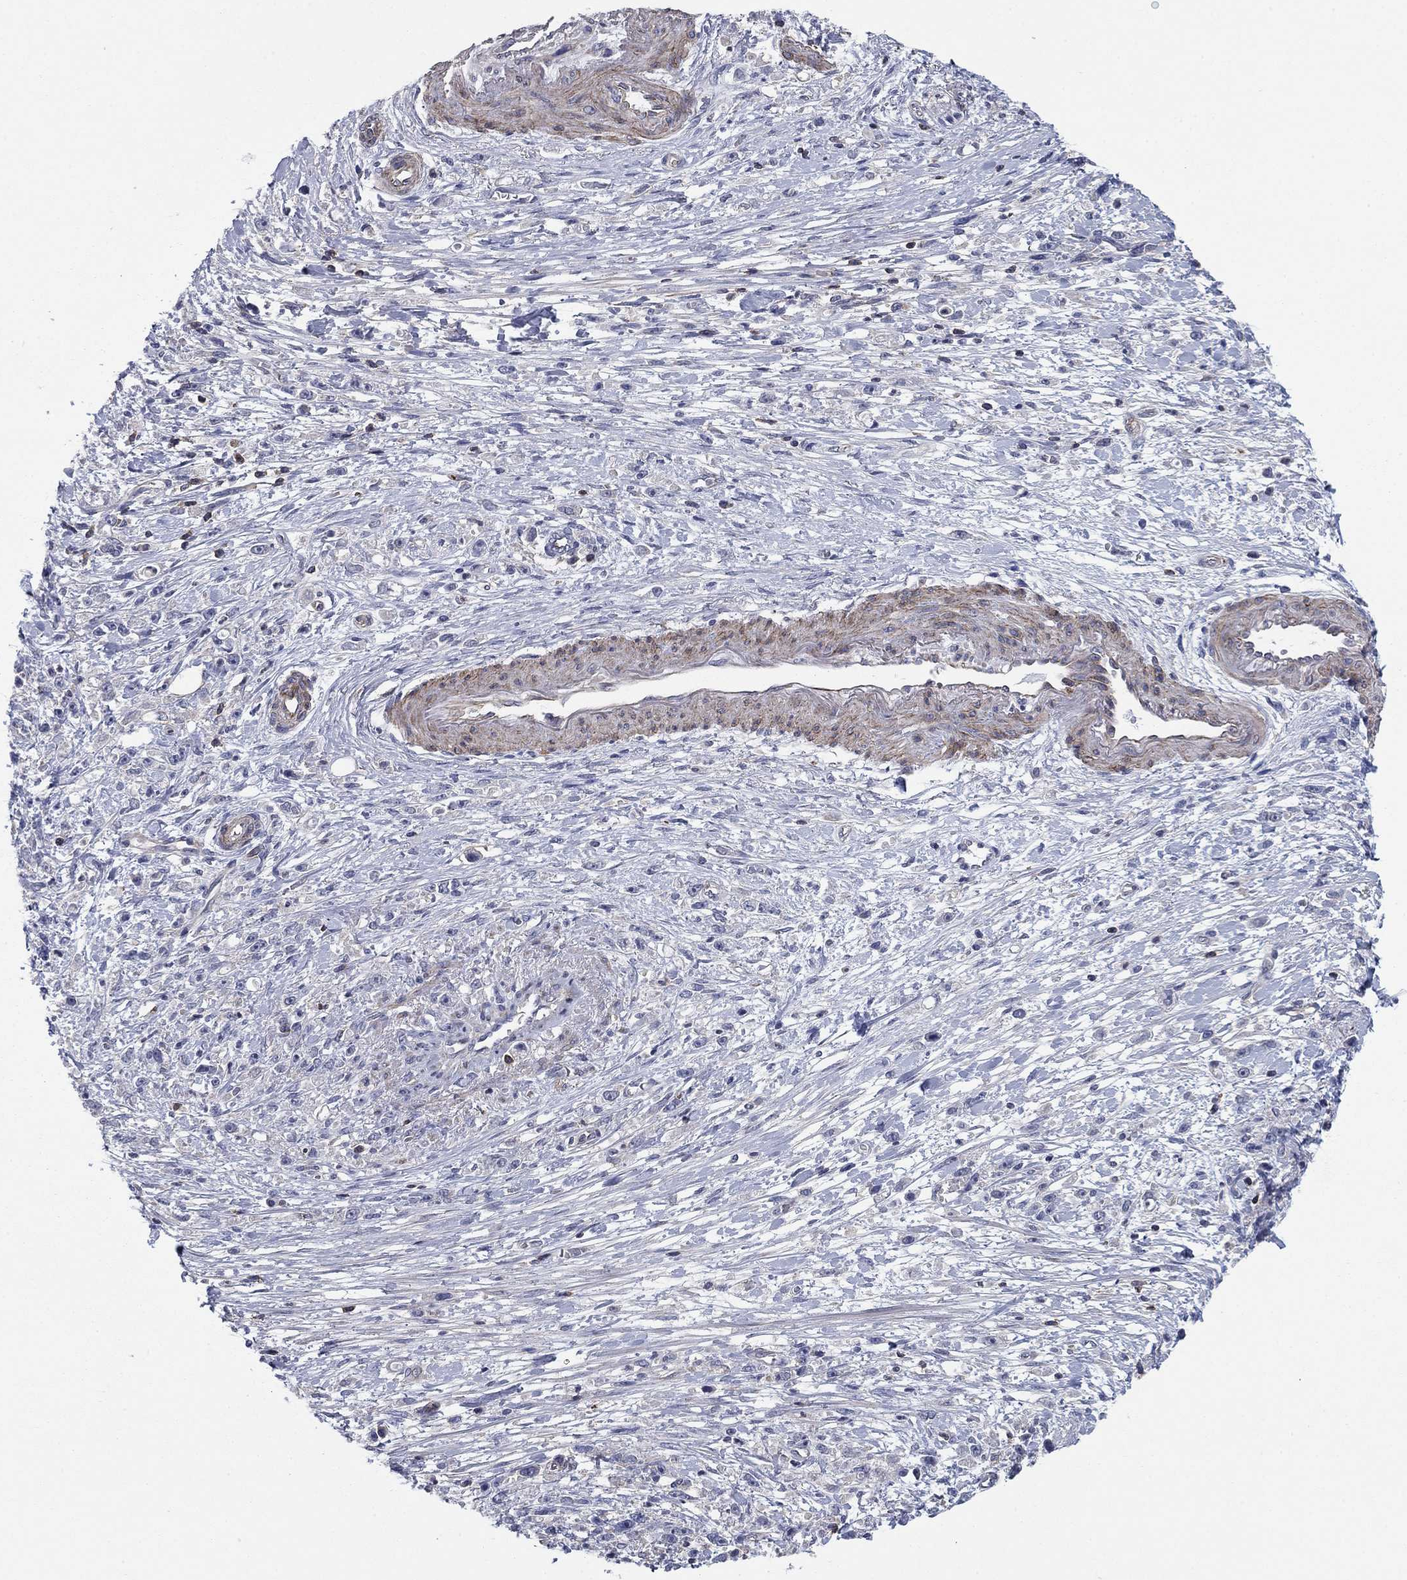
{"staining": {"intensity": "negative", "quantity": "none", "location": "none"}, "tissue": "stomach cancer", "cell_type": "Tumor cells", "image_type": "cancer", "snomed": [{"axis": "morphology", "description": "Adenocarcinoma, NOS"}, {"axis": "topography", "description": "Stomach"}], "caption": "This is an IHC micrograph of human stomach cancer (adenocarcinoma). There is no positivity in tumor cells.", "gene": "PSD4", "patient": {"sex": "female", "age": 59}}